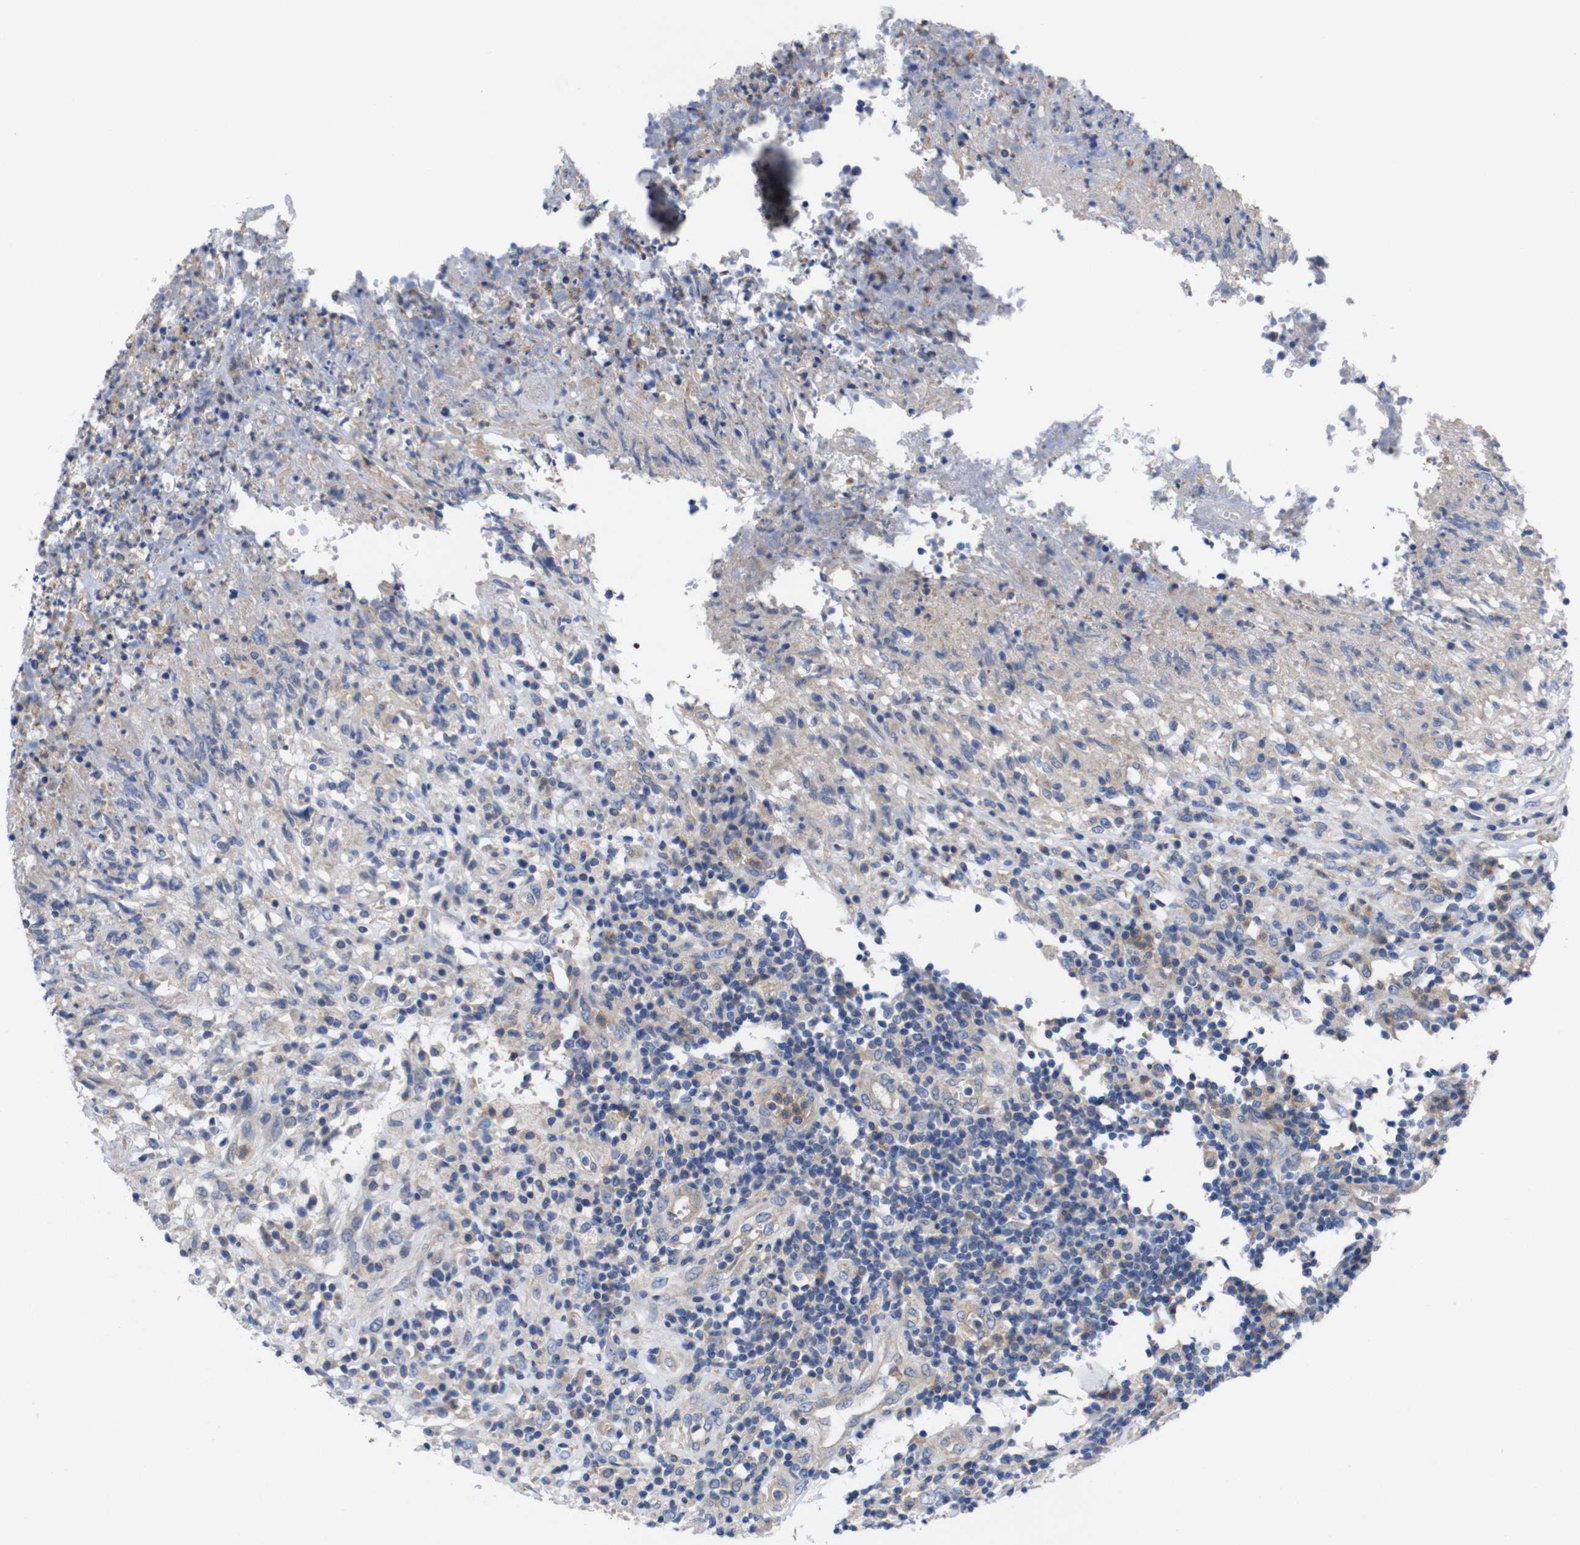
{"staining": {"intensity": "negative", "quantity": "none", "location": "none"}, "tissue": "lymphoma", "cell_type": "Tumor cells", "image_type": "cancer", "snomed": [{"axis": "morphology", "description": "Malignant lymphoma, non-Hodgkin's type, High grade"}, {"axis": "topography", "description": "Lymph node"}], "caption": "Immunohistochemistry of human high-grade malignant lymphoma, non-Hodgkin's type demonstrates no expression in tumor cells.", "gene": "USH1C", "patient": {"sex": "female", "age": 84}}